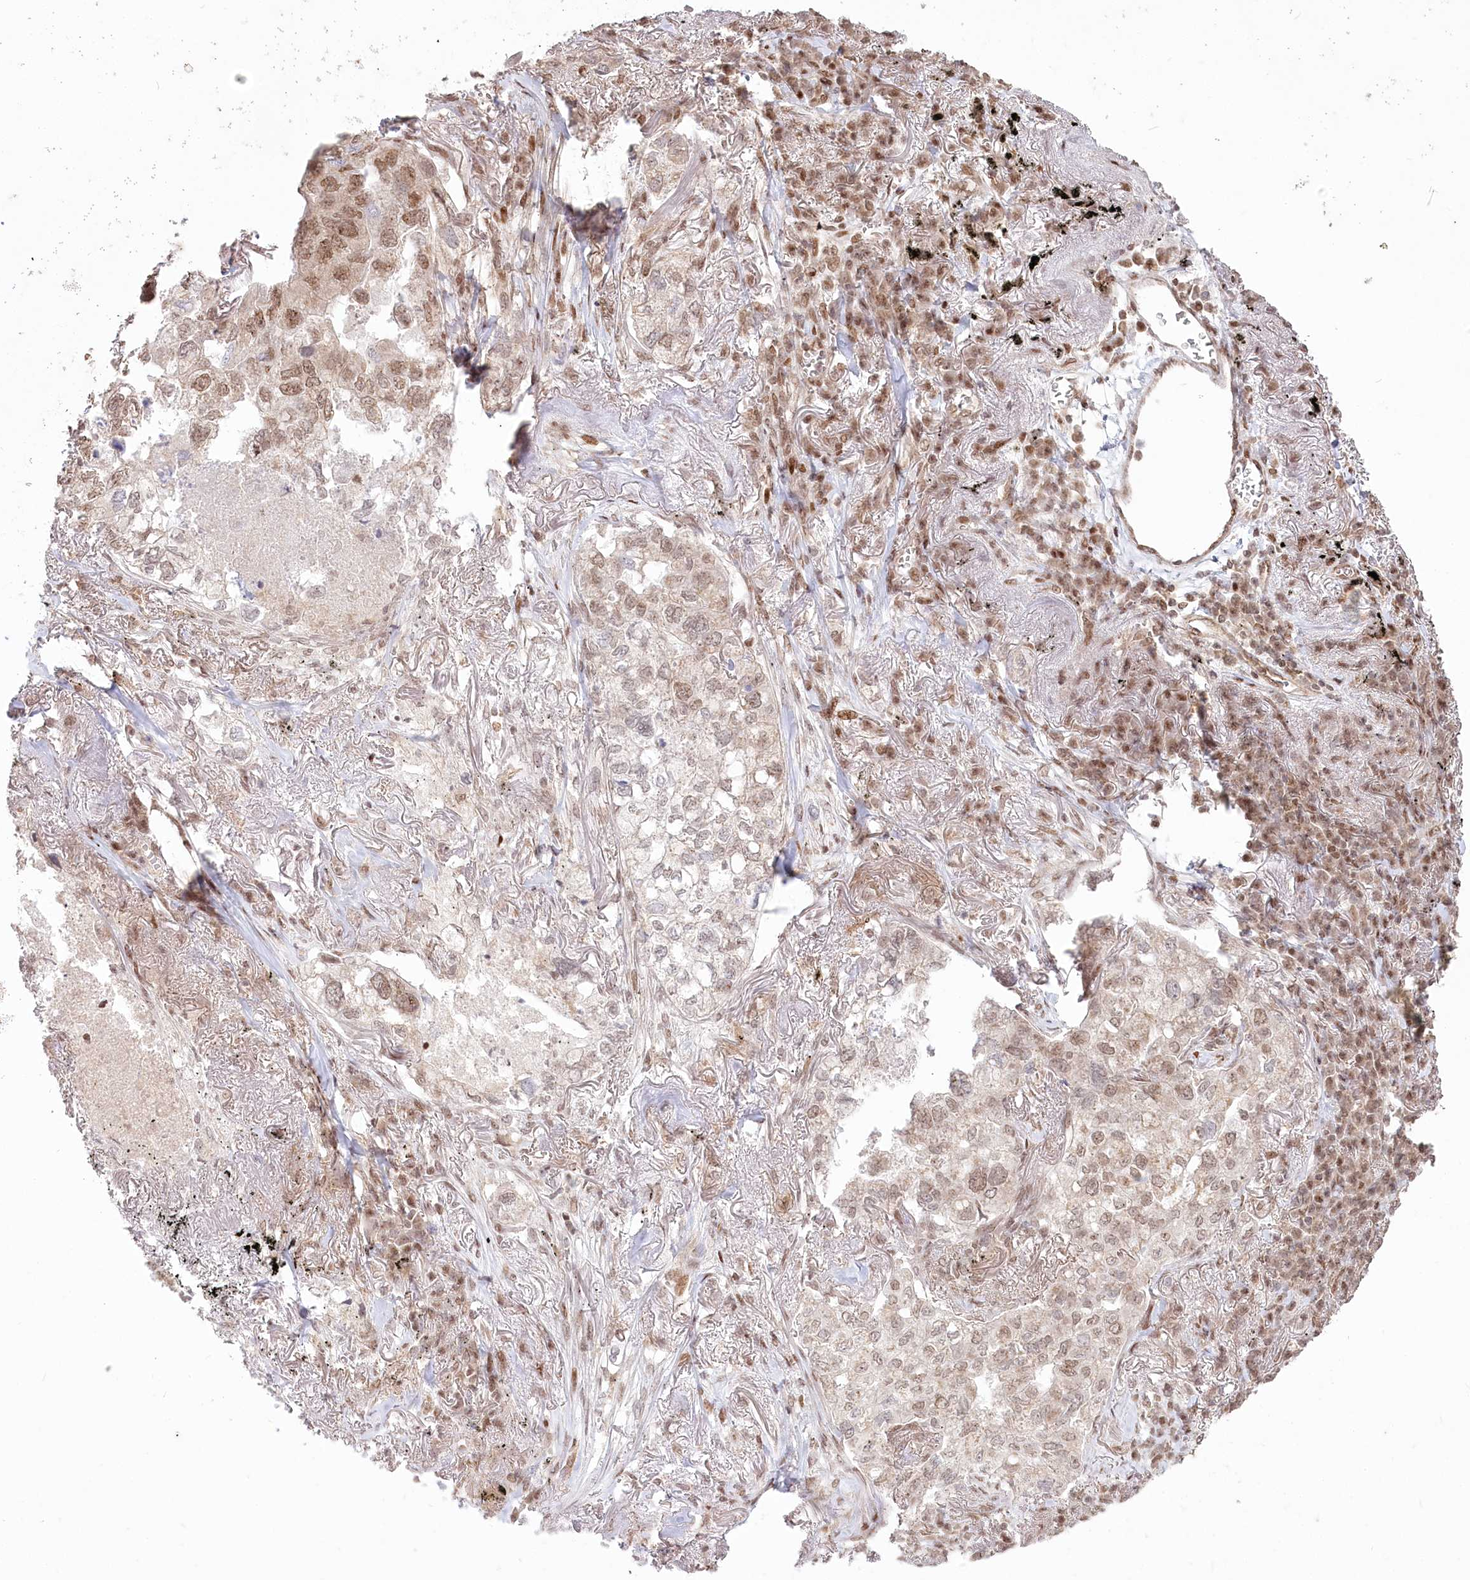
{"staining": {"intensity": "moderate", "quantity": "25%-75%", "location": "nuclear"}, "tissue": "lung cancer", "cell_type": "Tumor cells", "image_type": "cancer", "snomed": [{"axis": "morphology", "description": "Adenocarcinoma, NOS"}, {"axis": "topography", "description": "Lung"}], "caption": "IHC micrograph of human lung cancer stained for a protein (brown), which displays medium levels of moderate nuclear expression in about 25%-75% of tumor cells.", "gene": "PYURF", "patient": {"sex": "male", "age": 65}}